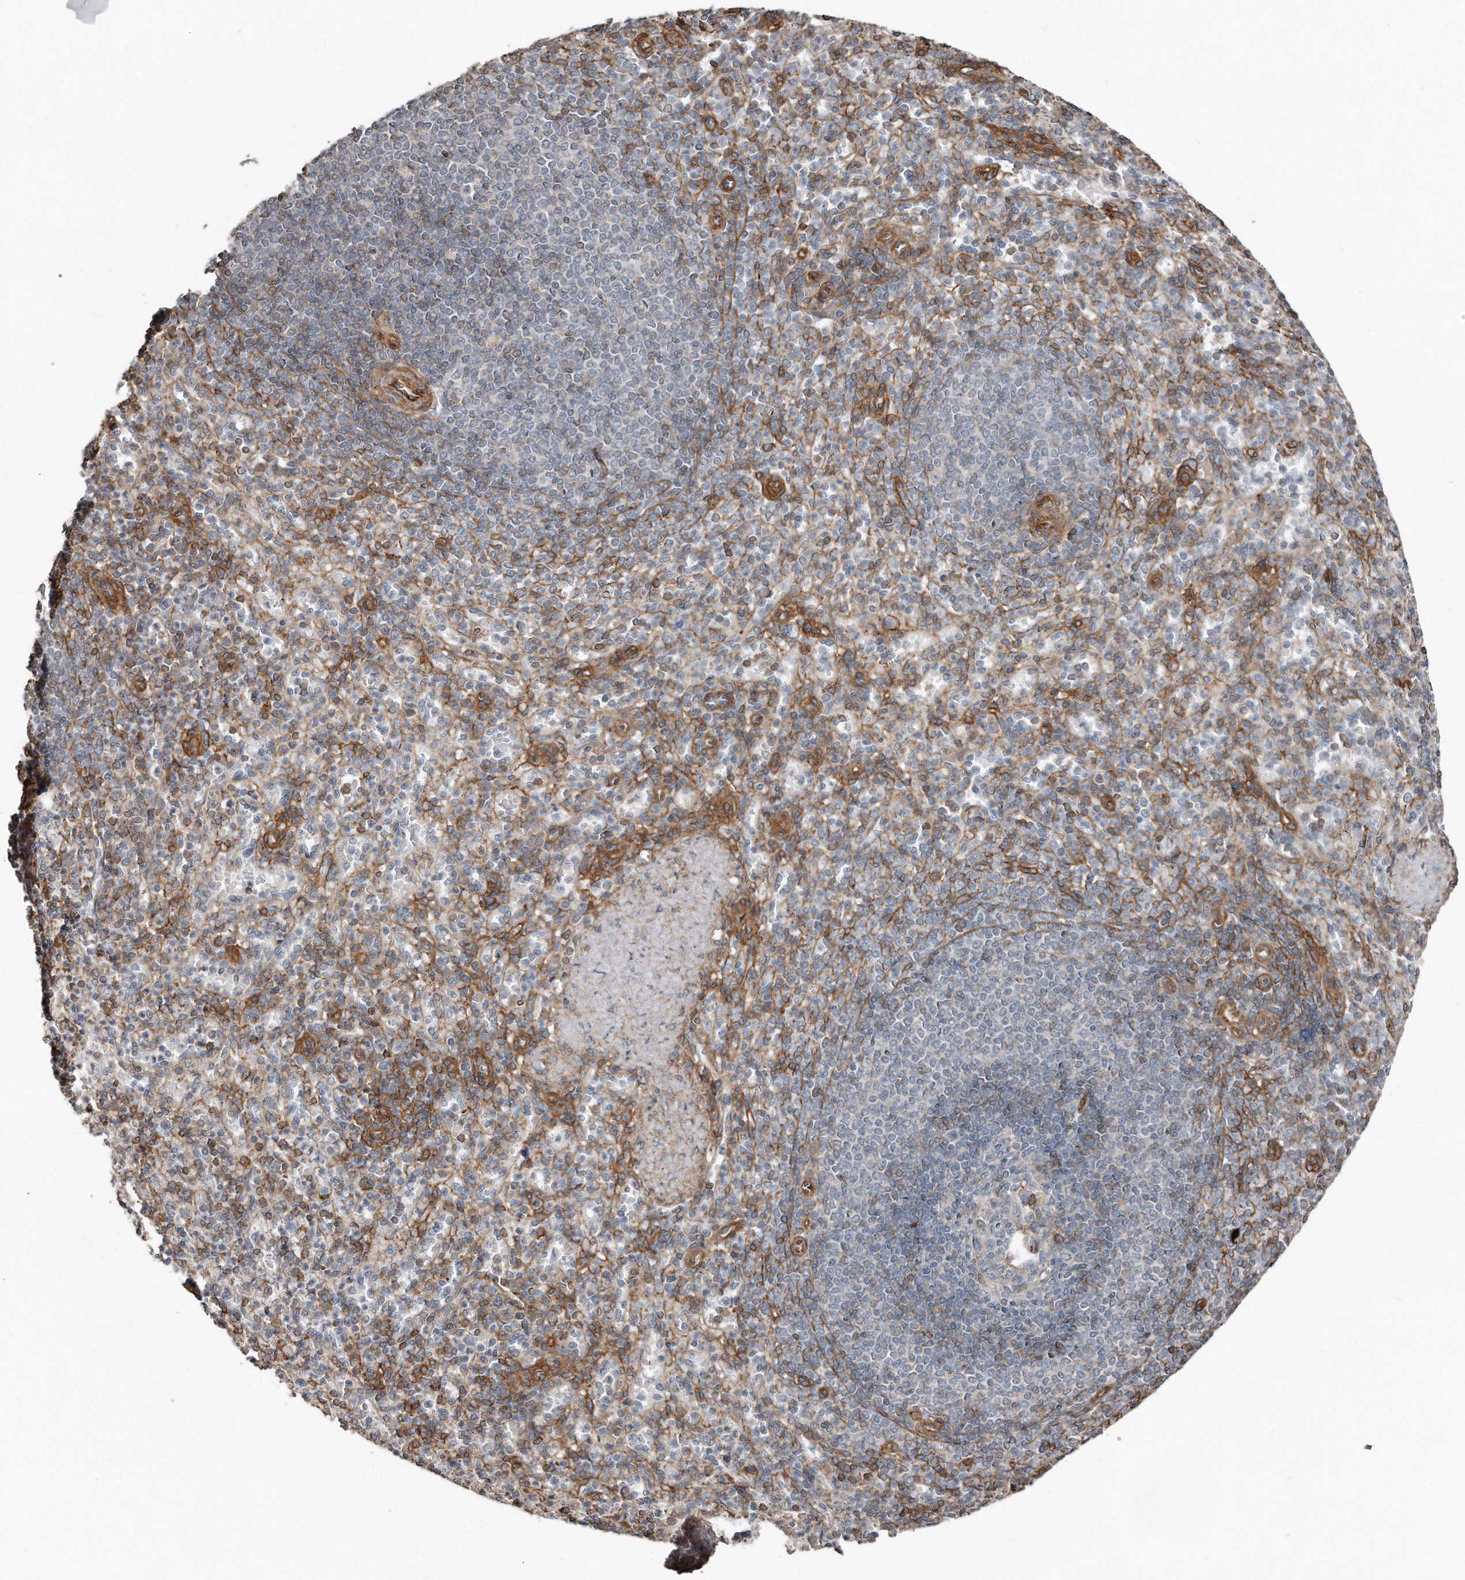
{"staining": {"intensity": "moderate", "quantity": "<25%", "location": "cytoplasmic/membranous"}, "tissue": "spleen", "cell_type": "Cells in red pulp", "image_type": "normal", "snomed": [{"axis": "morphology", "description": "Normal tissue, NOS"}, {"axis": "topography", "description": "Spleen"}], "caption": "IHC (DAB) staining of unremarkable spleen exhibits moderate cytoplasmic/membranous protein expression in about <25% of cells in red pulp. Immunohistochemistry stains the protein in brown and the nuclei are stained blue.", "gene": "SNAP47", "patient": {"sex": "female", "age": 74}}